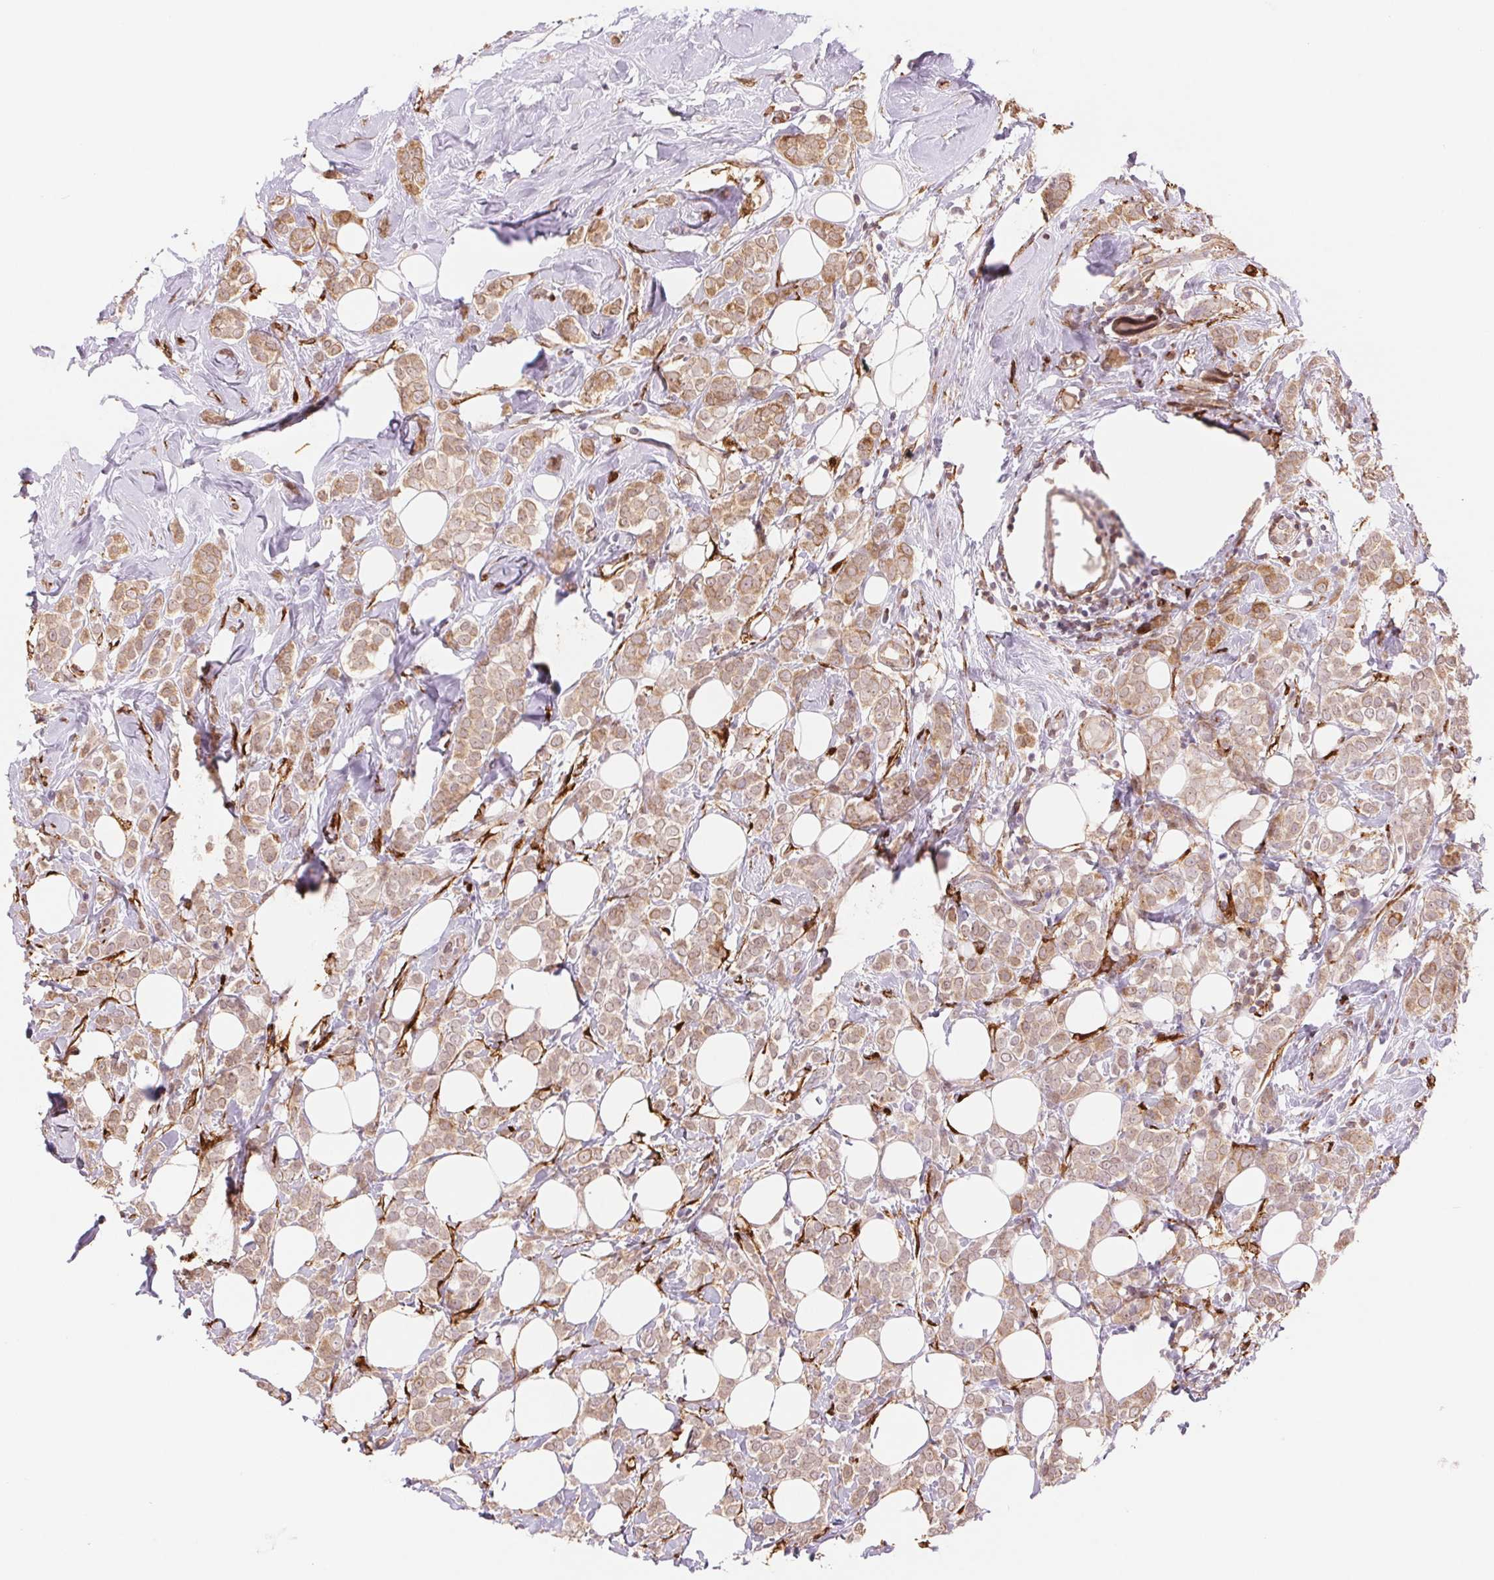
{"staining": {"intensity": "weak", "quantity": ">75%", "location": "cytoplasmic/membranous"}, "tissue": "breast cancer", "cell_type": "Tumor cells", "image_type": "cancer", "snomed": [{"axis": "morphology", "description": "Lobular carcinoma"}, {"axis": "topography", "description": "Breast"}], "caption": "Approximately >75% of tumor cells in human lobular carcinoma (breast) display weak cytoplasmic/membranous protein positivity as visualized by brown immunohistochemical staining.", "gene": "FKBP10", "patient": {"sex": "female", "age": 49}}